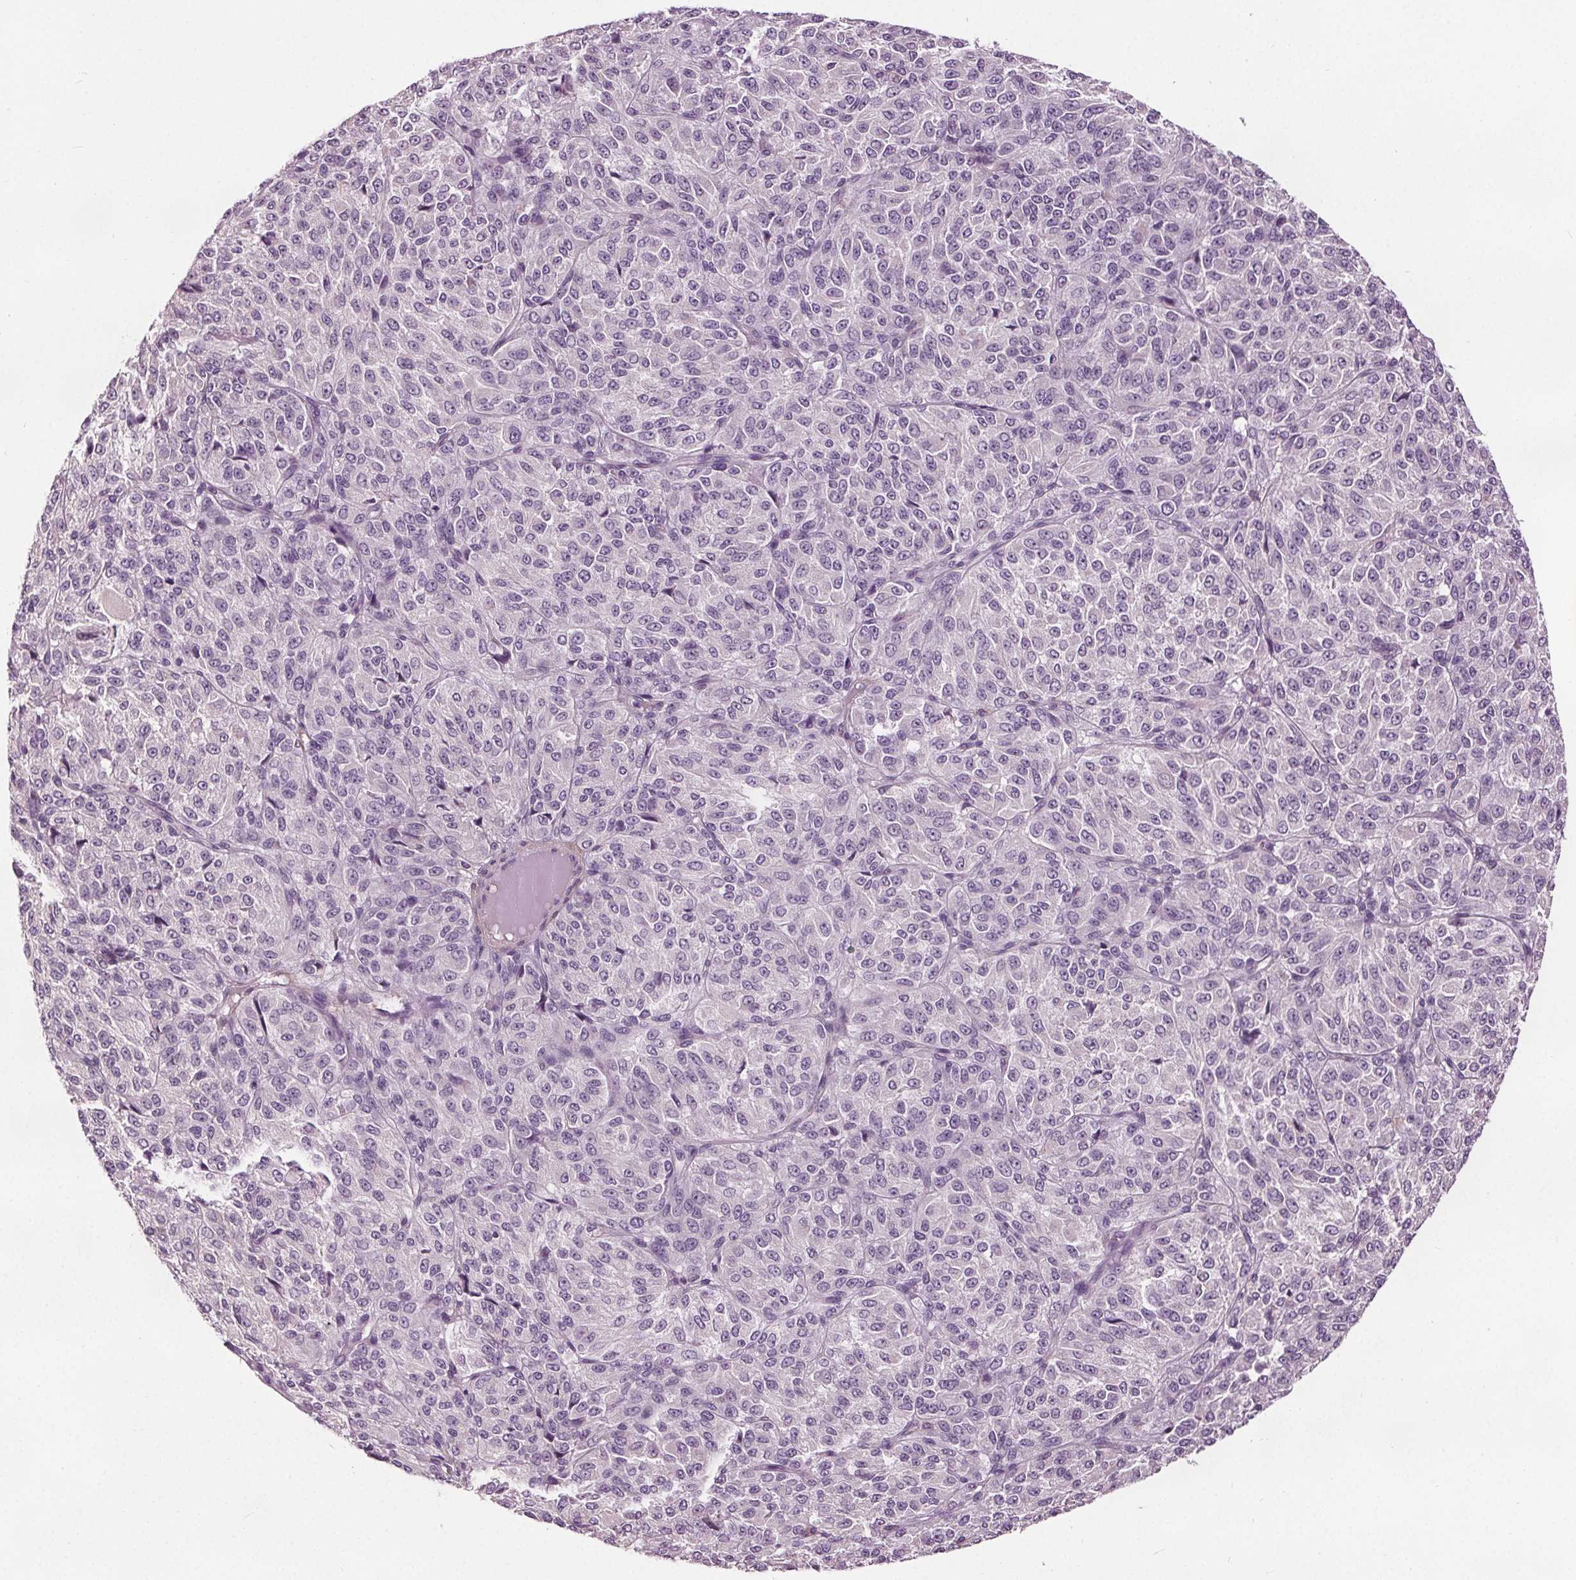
{"staining": {"intensity": "negative", "quantity": "none", "location": "none"}, "tissue": "melanoma", "cell_type": "Tumor cells", "image_type": "cancer", "snomed": [{"axis": "morphology", "description": "Malignant melanoma, Metastatic site"}, {"axis": "topography", "description": "Brain"}], "caption": "Protein analysis of malignant melanoma (metastatic site) shows no significant staining in tumor cells.", "gene": "RASA1", "patient": {"sex": "female", "age": 56}}